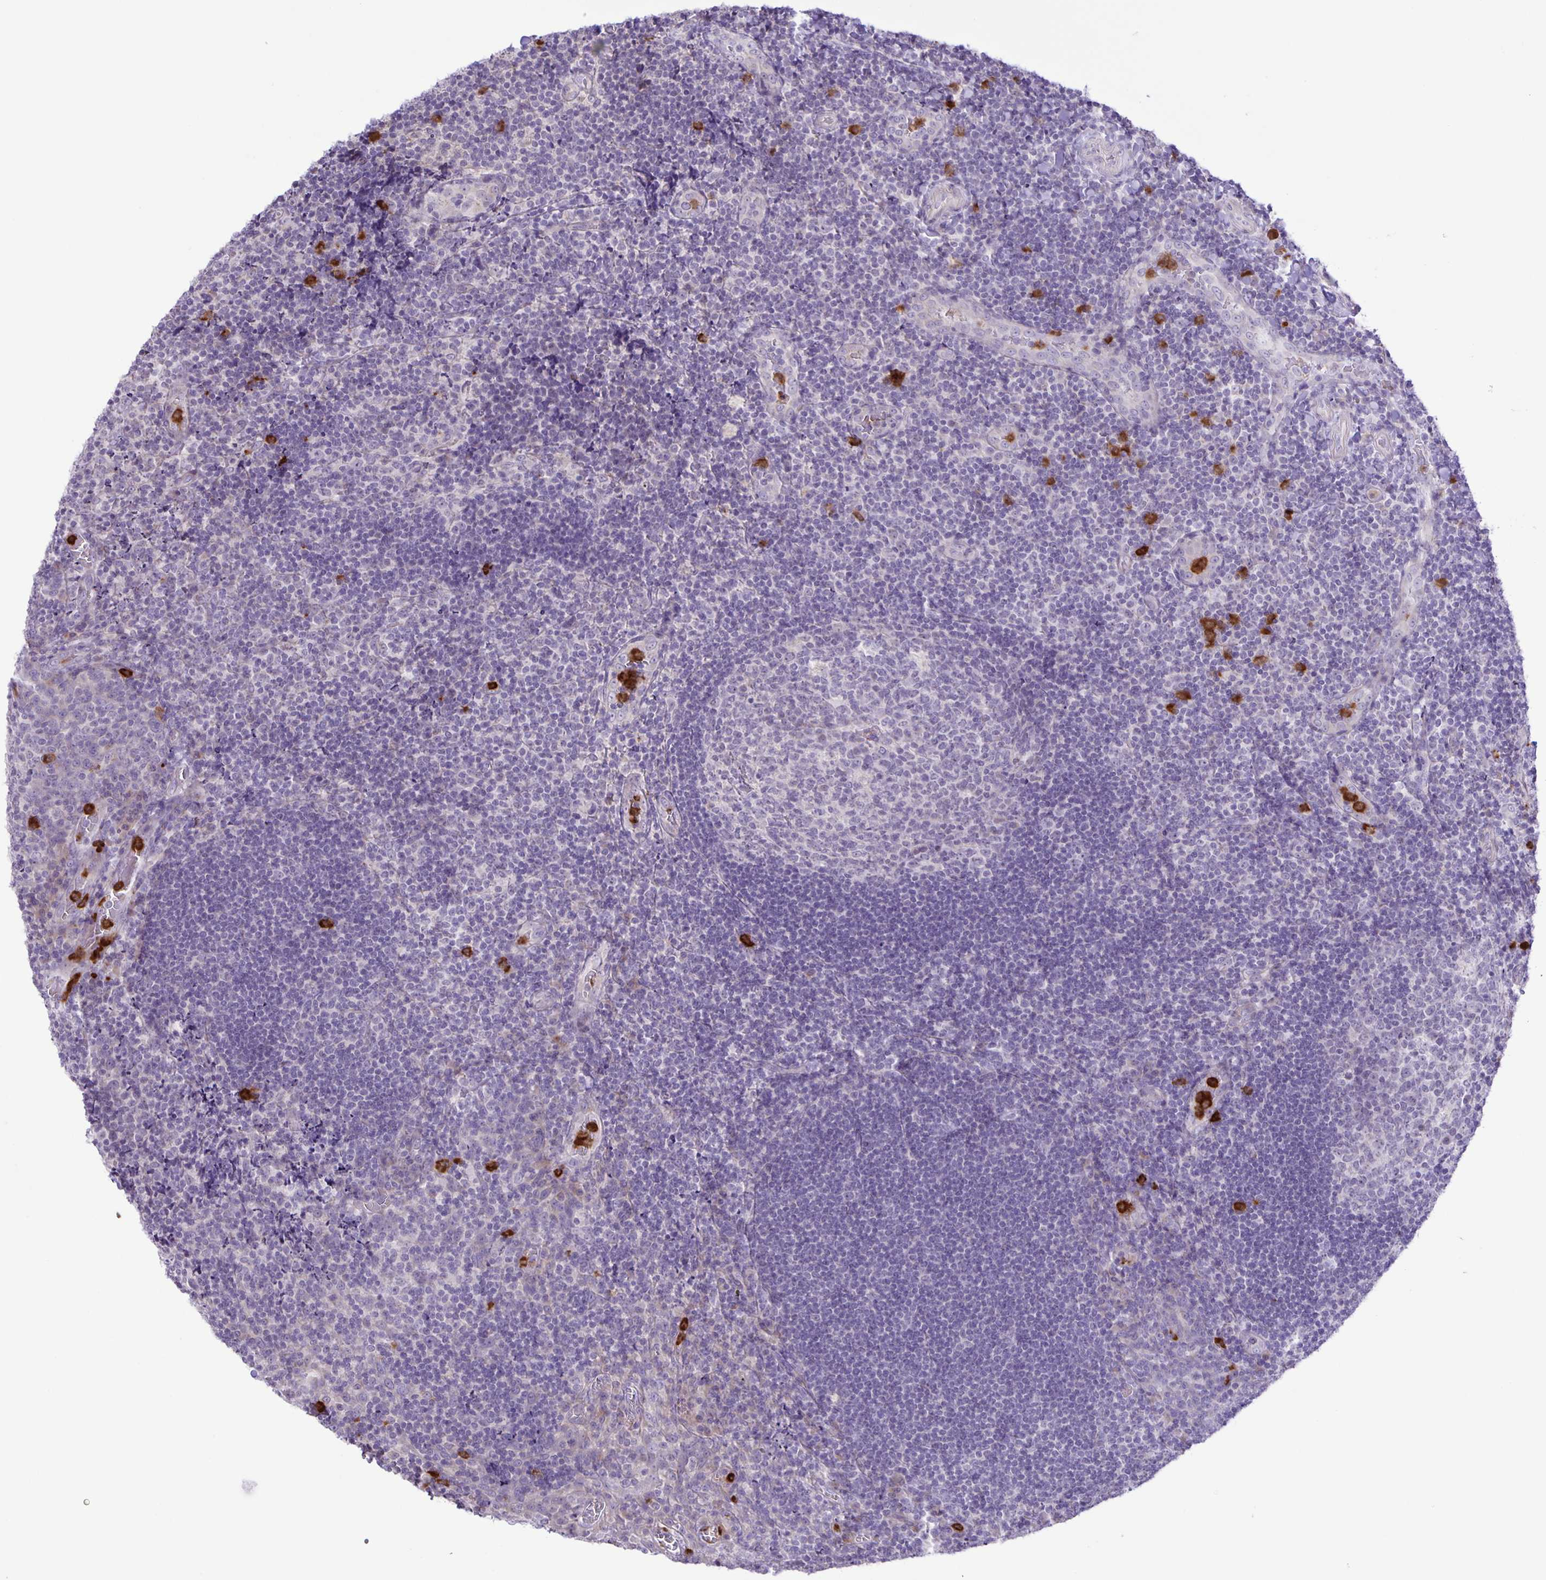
{"staining": {"intensity": "negative", "quantity": "none", "location": "none"}, "tissue": "tonsil", "cell_type": "Germinal center cells", "image_type": "normal", "snomed": [{"axis": "morphology", "description": "Normal tissue, NOS"}, {"axis": "topography", "description": "Tonsil"}], "caption": "This is an IHC image of unremarkable human tonsil. There is no positivity in germinal center cells.", "gene": "ADCK1", "patient": {"sex": "male", "age": 17}}